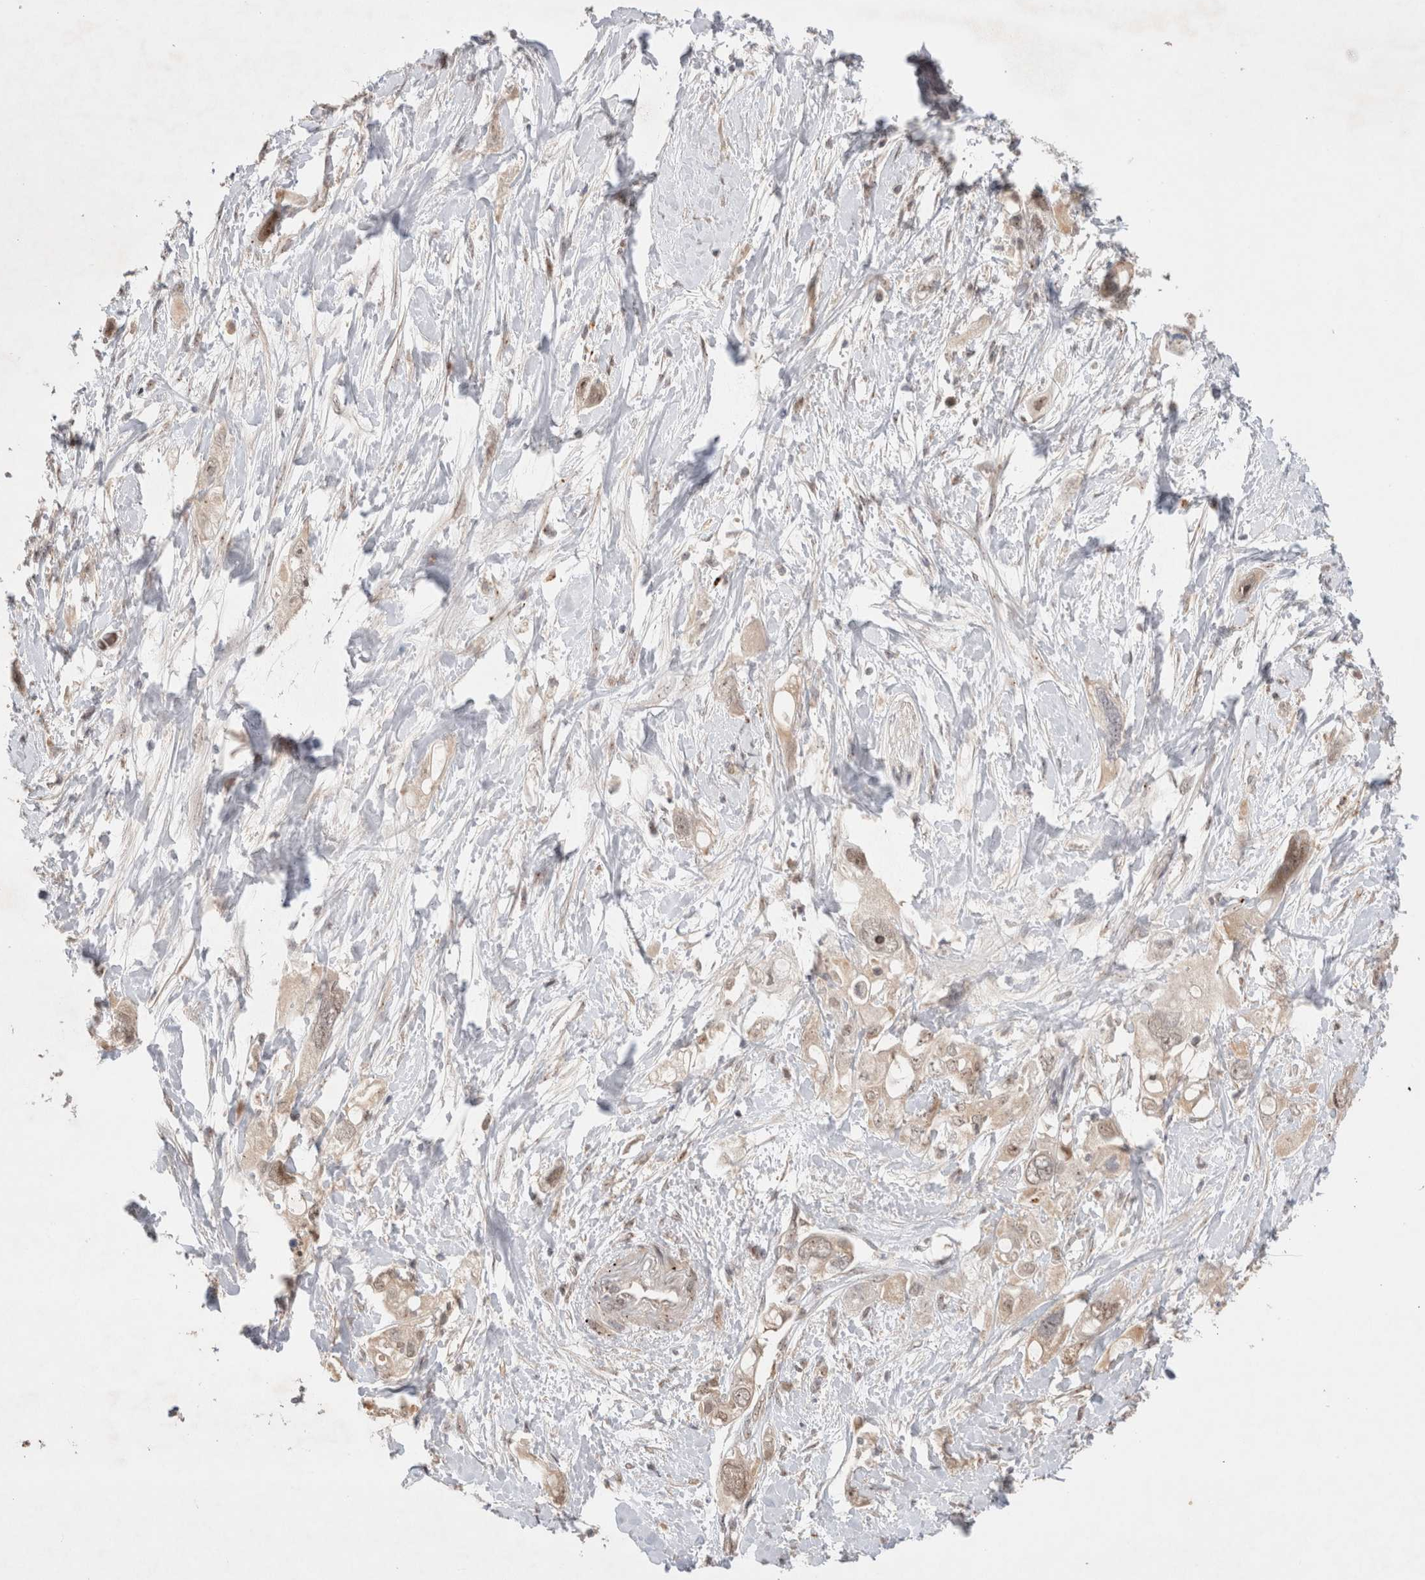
{"staining": {"intensity": "weak", "quantity": "<25%", "location": "cytoplasmic/membranous,nuclear"}, "tissue": "pancreatic cancer", "cell_type": "Tumor cells", "image_type": "cancer", "snomed": [{"axis": "morphology", "description": "Adenocarcinoma, NOS"}, {"axis": "topography", "description": "Pancreas"}], "caption": "A micrograph of human adenocarcinoma (pancreatic) is negative for staining in tumor cells.", "gene": "SLC29A1", "patient": {"sex": "female", "age": 56}}